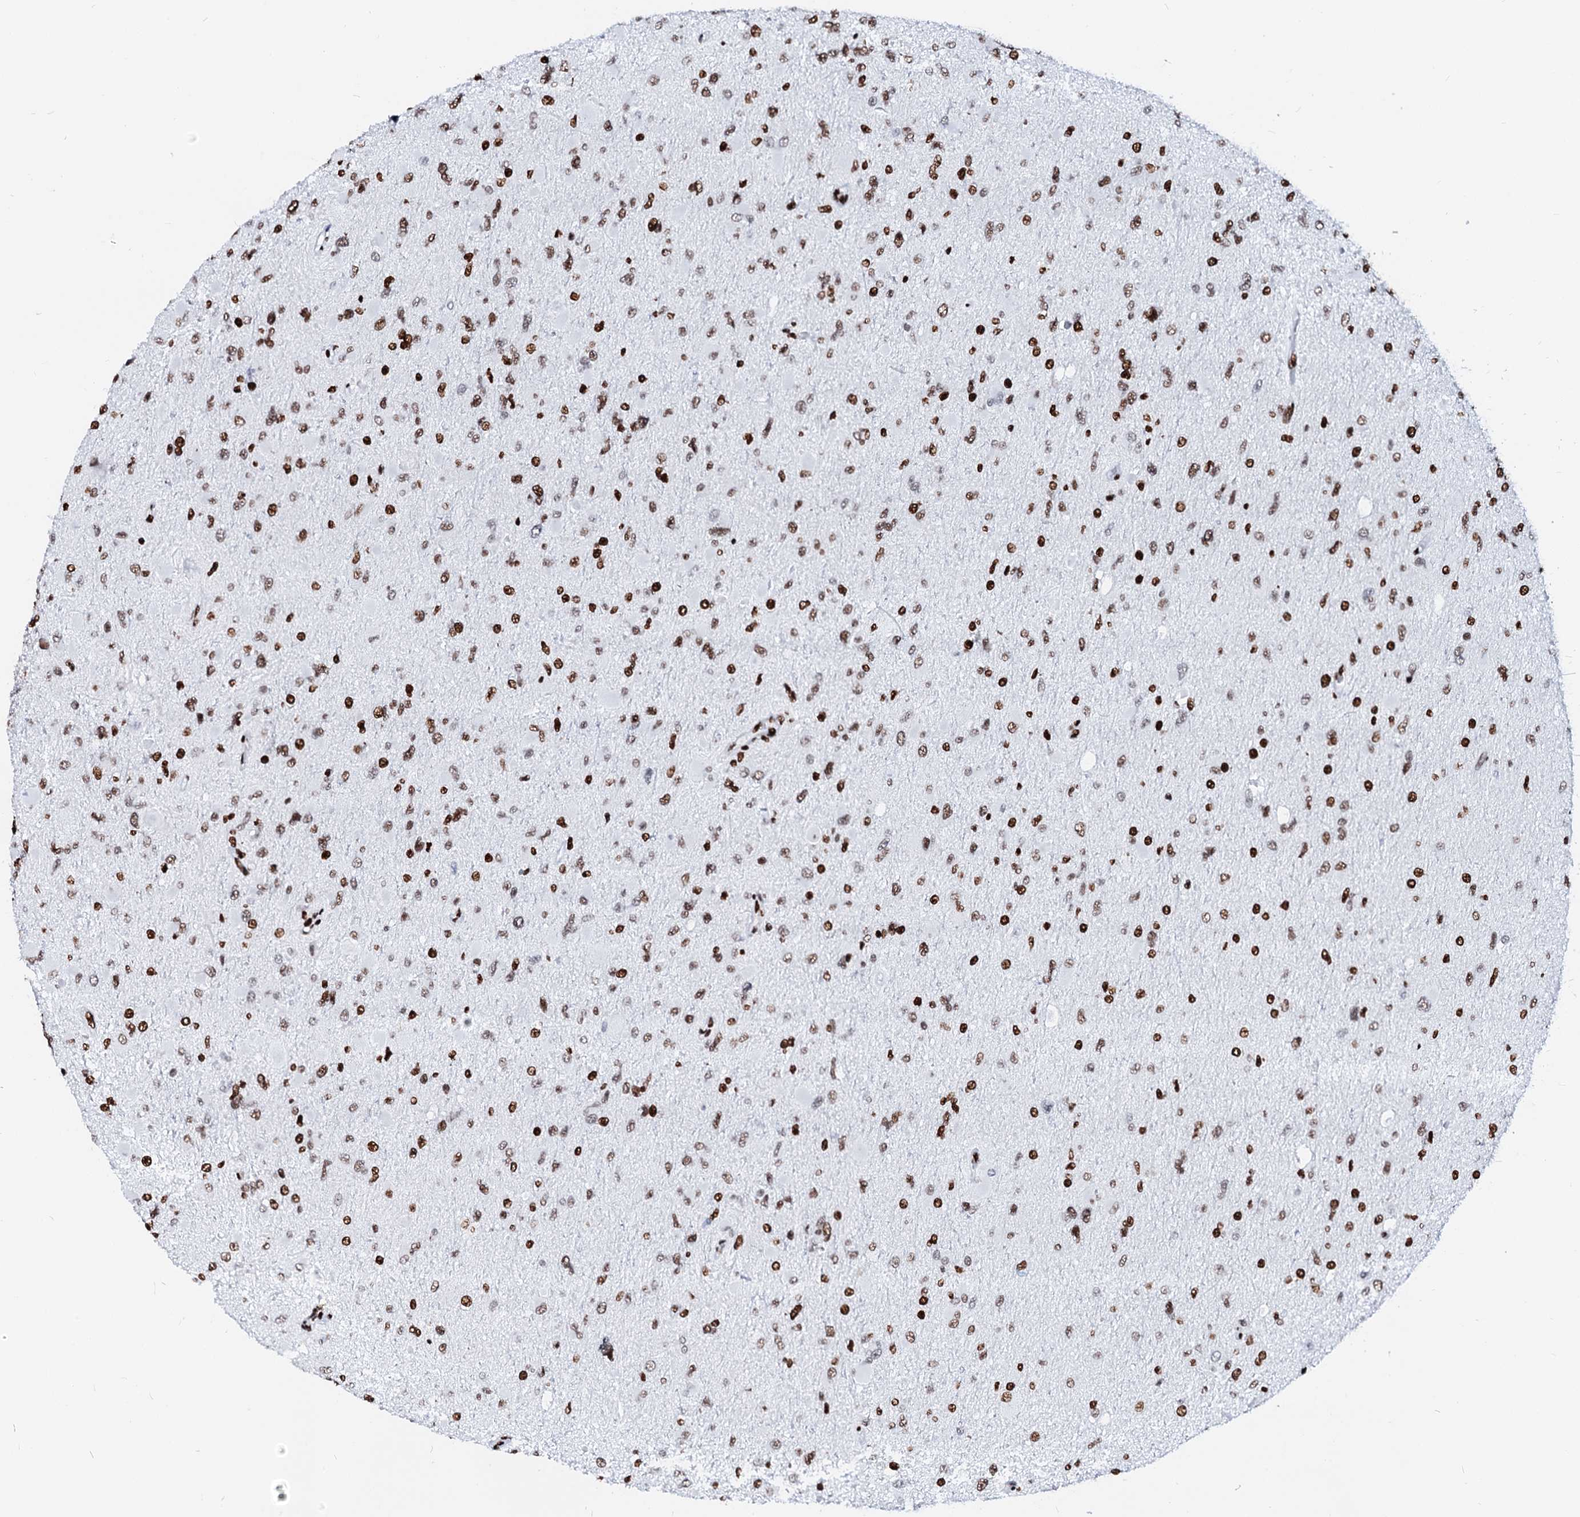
{"staining": {"intensity": "moderate", "quantity": "25%-75%", "location": "nuclear"}, "tissue": "glioma", "cell_type": "Tumor cells", "image_type": "cancer", "snomed": [{"axis": "morphology", "description": "Glioma, malignant, High grade"}, {"axis": "topography", "description": "Cerebral cortex"}], "caption": "IHC (DAB (3,3'-diaminobenzidine)) staining of human malignant glioma (high-grade) demonstrates moderate nuclear protein expression in about 25%-75% of tumor cells.", "gene": "RALY", "patient": {"sex": "female", "age": 36}}